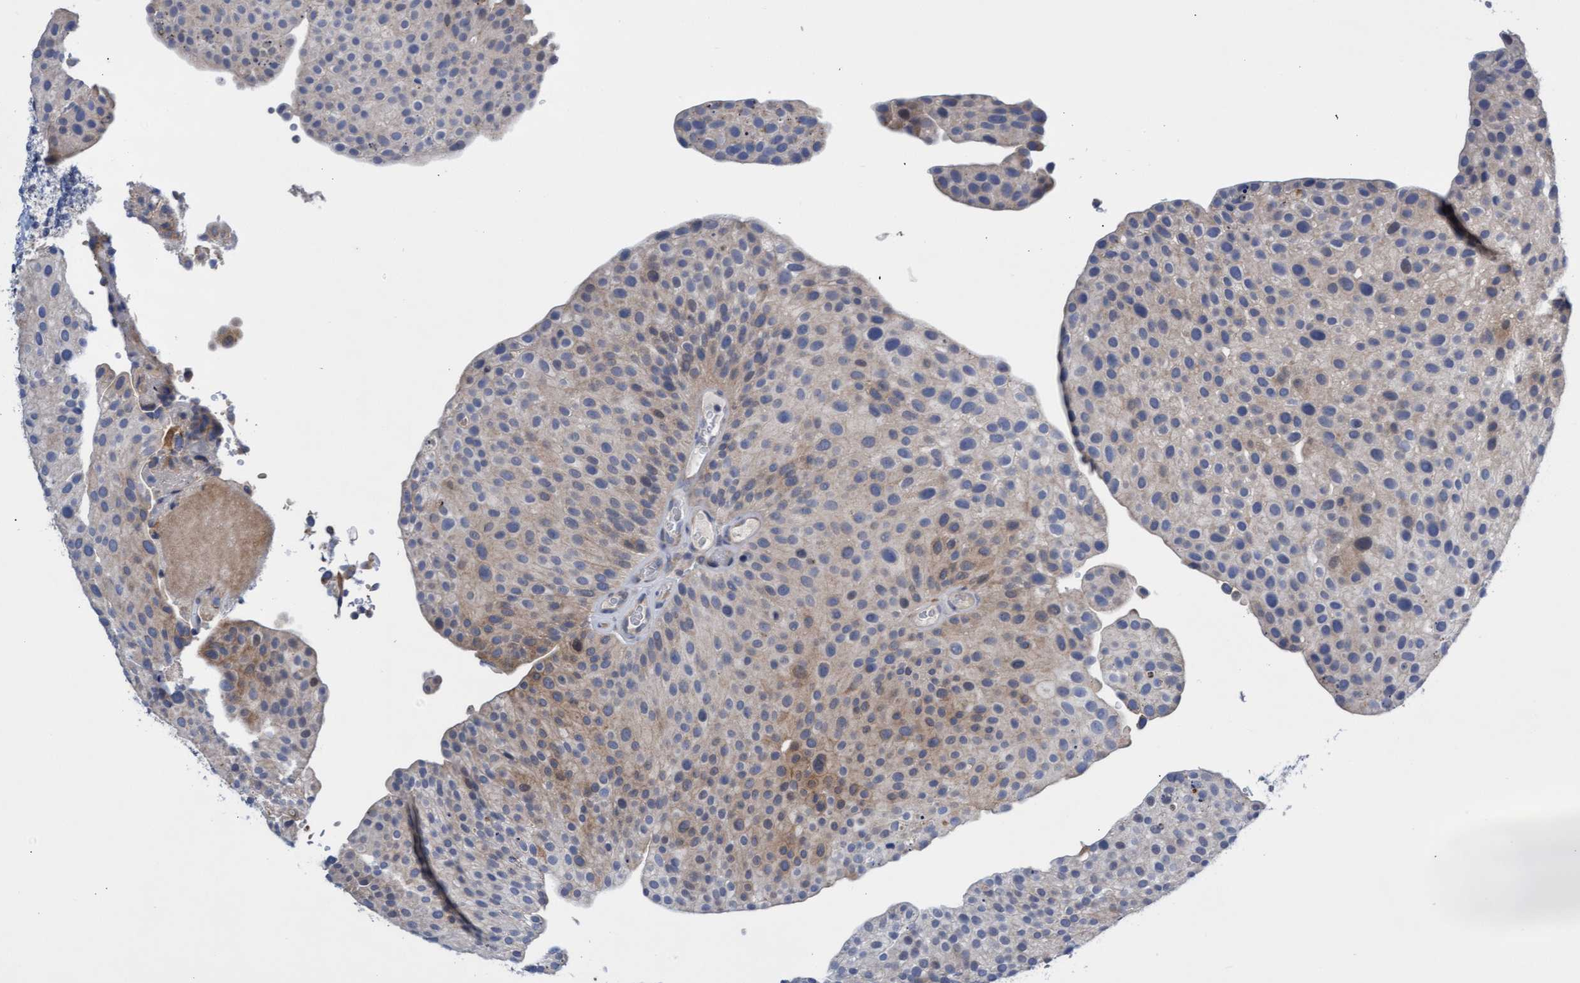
{"staining": {"intensity": "weak", "quantity": "<25%", "location": "cytoplasmic/membranous"}, "tissue": "urothelial cancer", "cell_type": "Tumor cells", "image_type": "cancer", "snomed": [{"axis": "morphology", "description": "Urothelial carcinoma, Low grade"}, {"axis": "topography", "description": "Smooth muscle"}, {"axis": "topography", "description": "Urinary bladder"}], "caption": "A high-resolution micrograph shows immunohistochemistry staining of urothelial cancer, which demonstrates no significant expression in tumor cells.", "gene": "ABCF2", "patient": {"sex": "male", "age": 60}}